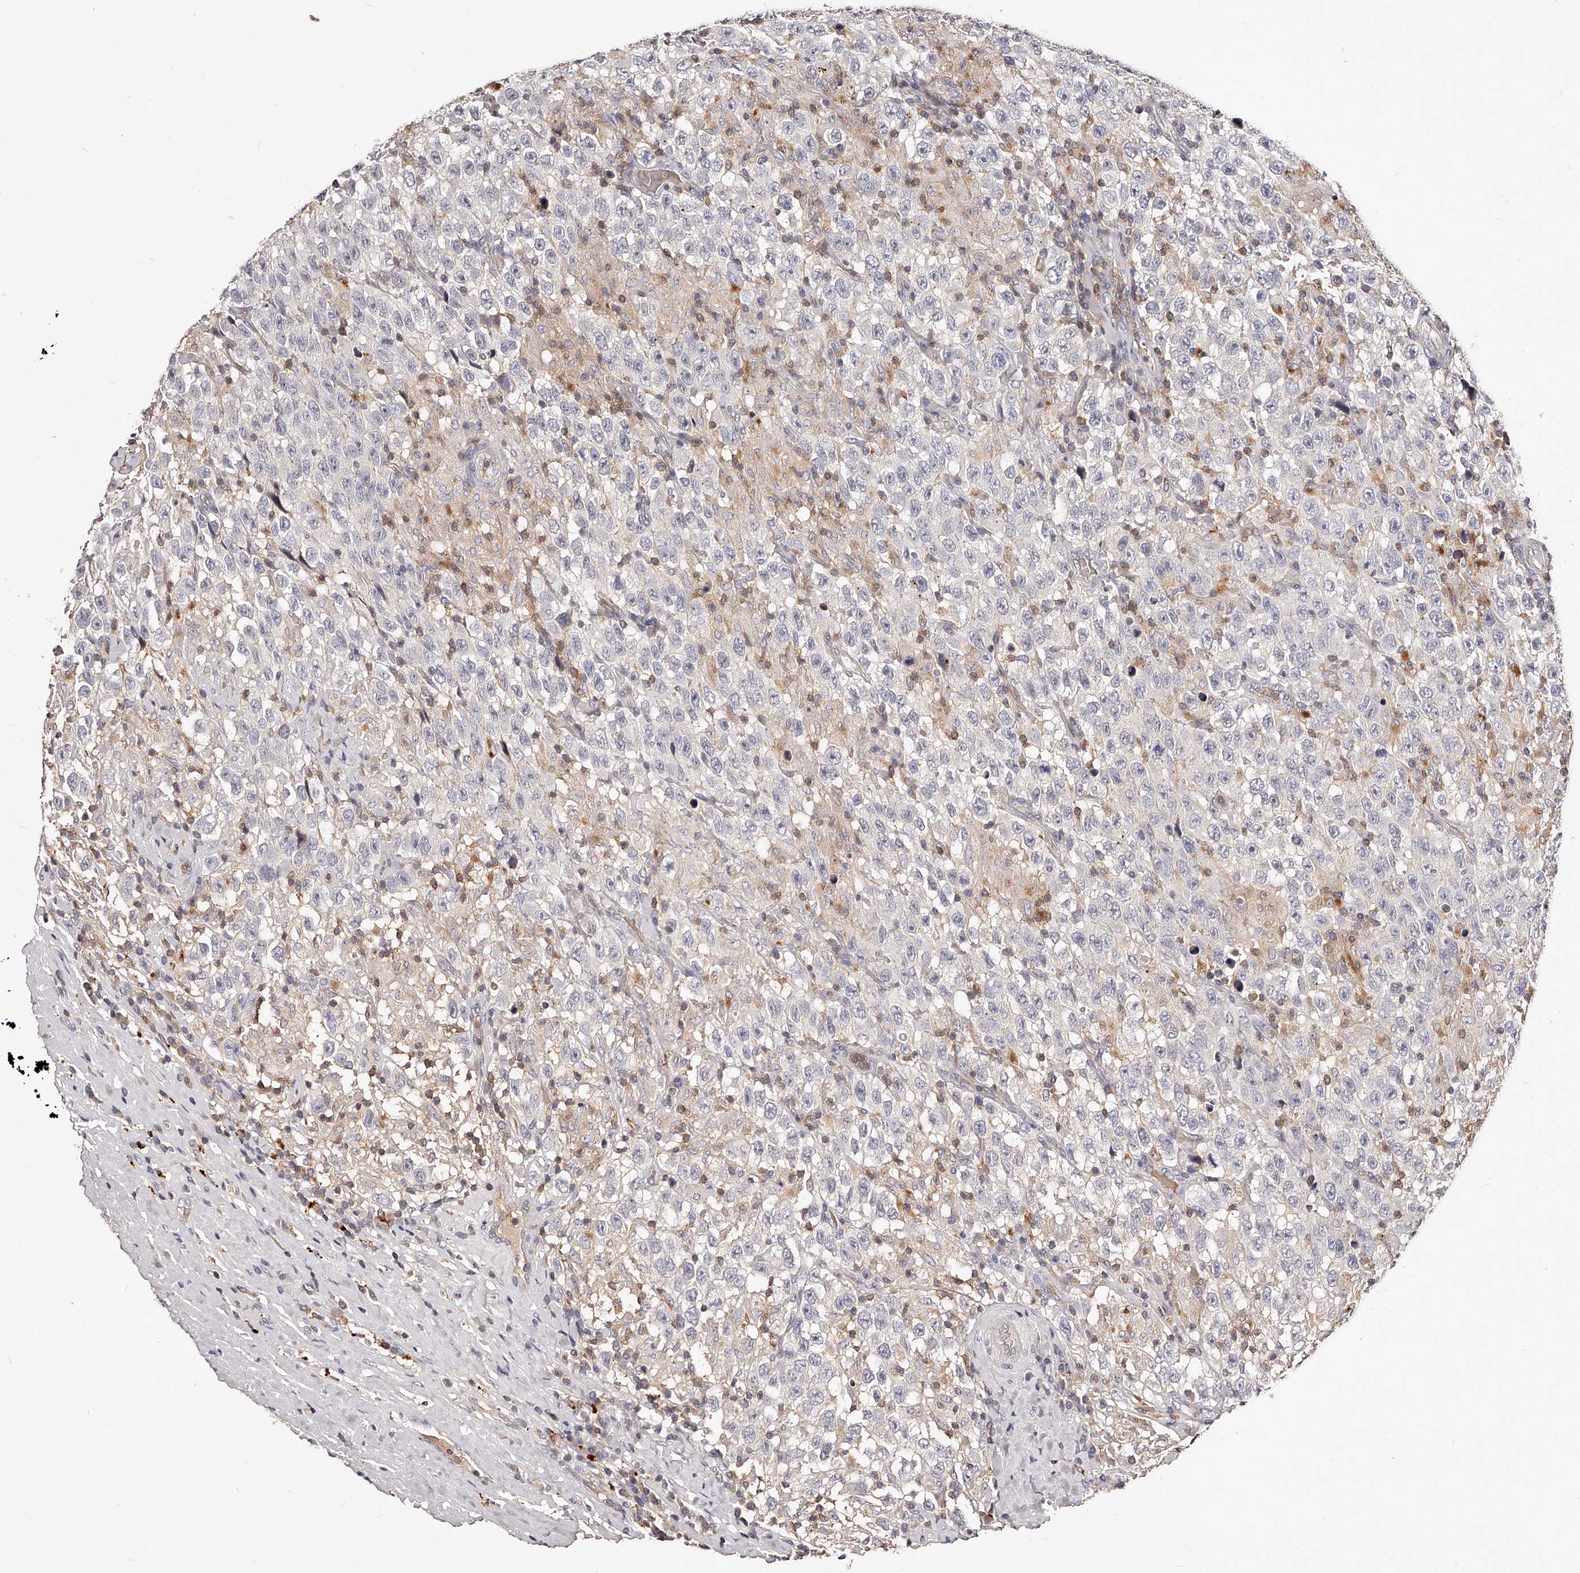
{"staining": {"intensity": "negative", "quantity": "none", "location": "none"}, "tissue": "testis cancer", "cell_type": "Tumor cells", "image_type": "cancer", "snomed": [{"axis": "morphology", "description": "Seminoma, NOS"}, {"axis": "topography", "description": "Testis"}], "caption": "DAB immunohistochemical staining of human testis cancer shows no significant expression in tumor cells. (DAB (3,3'-diaminobenzidine) immunohistochemistry (IHC) visualized using brightfield microscopy, high magnification).", "gene": "PHACTR1", "patient": {"sex": "male", "age": 41}}